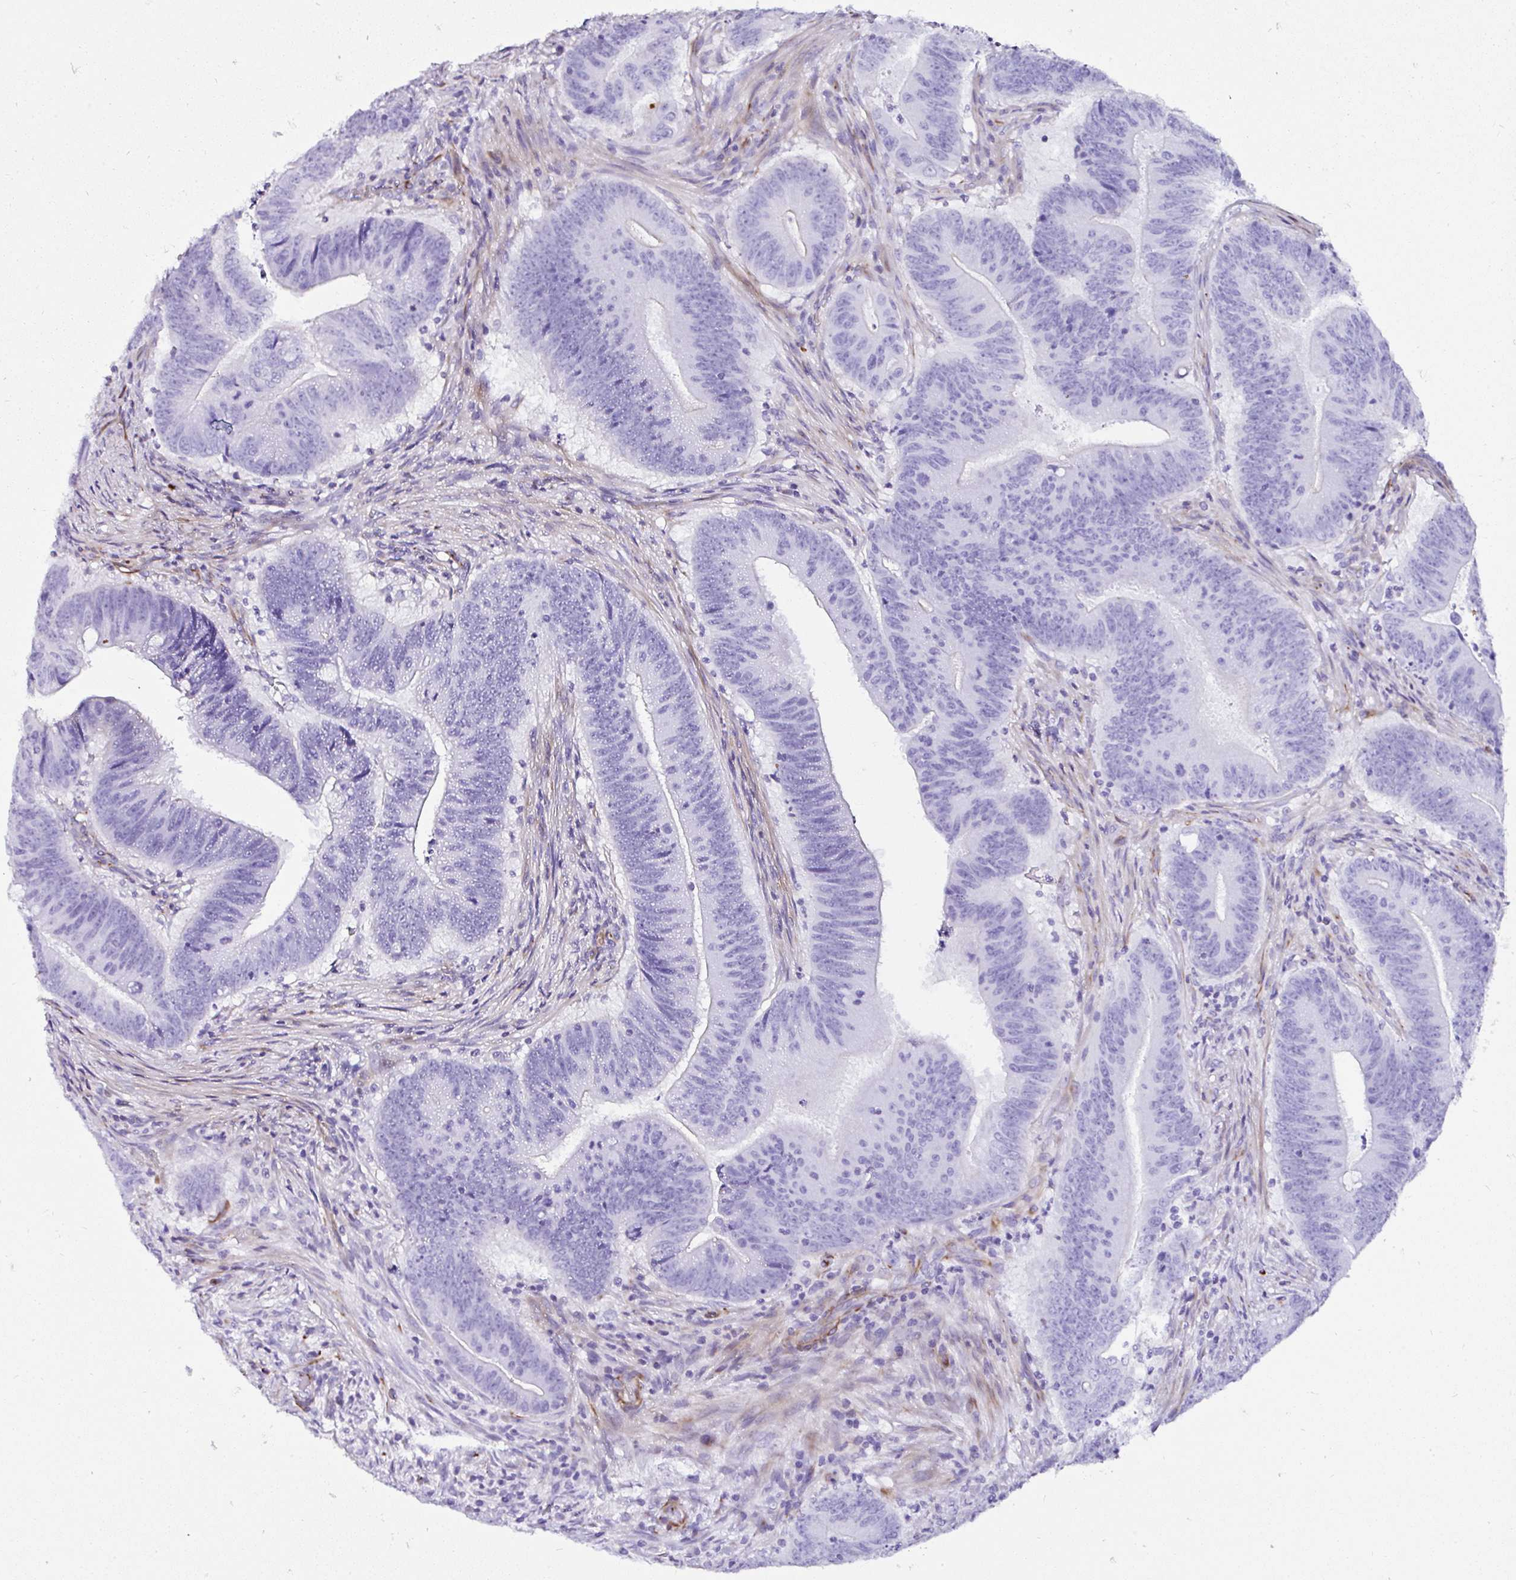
{"staining": {"intensity": "negative", "quantity": "none", "location": "none"}, "tissue": "colorectal cancer", "cell_type": "Tumor cells", "image_type": "cancer", "snomed": [{"axis": "morphology", "description": "Adenocarcinoma, NOS"}, {"axis": "topography", "description": "Colon"}], "caption": "Immunohistochemistry (IHC) histopathology image of neoplastic tissue: colorectal cancer (adenocarcinoma) stained with DAB (3,3'-diaminobenzidine) exhibits no significant protein staining in tumor cells. The staining was performed using DAB (3,3'-diaminobenzidine) to visualize the protein expression in brown, while the nuclei were stained in blue with hematoxylin (Magnification: 20x).", "gene": "DEPDC5", "patient": {"sex": "female", "age": 87}}